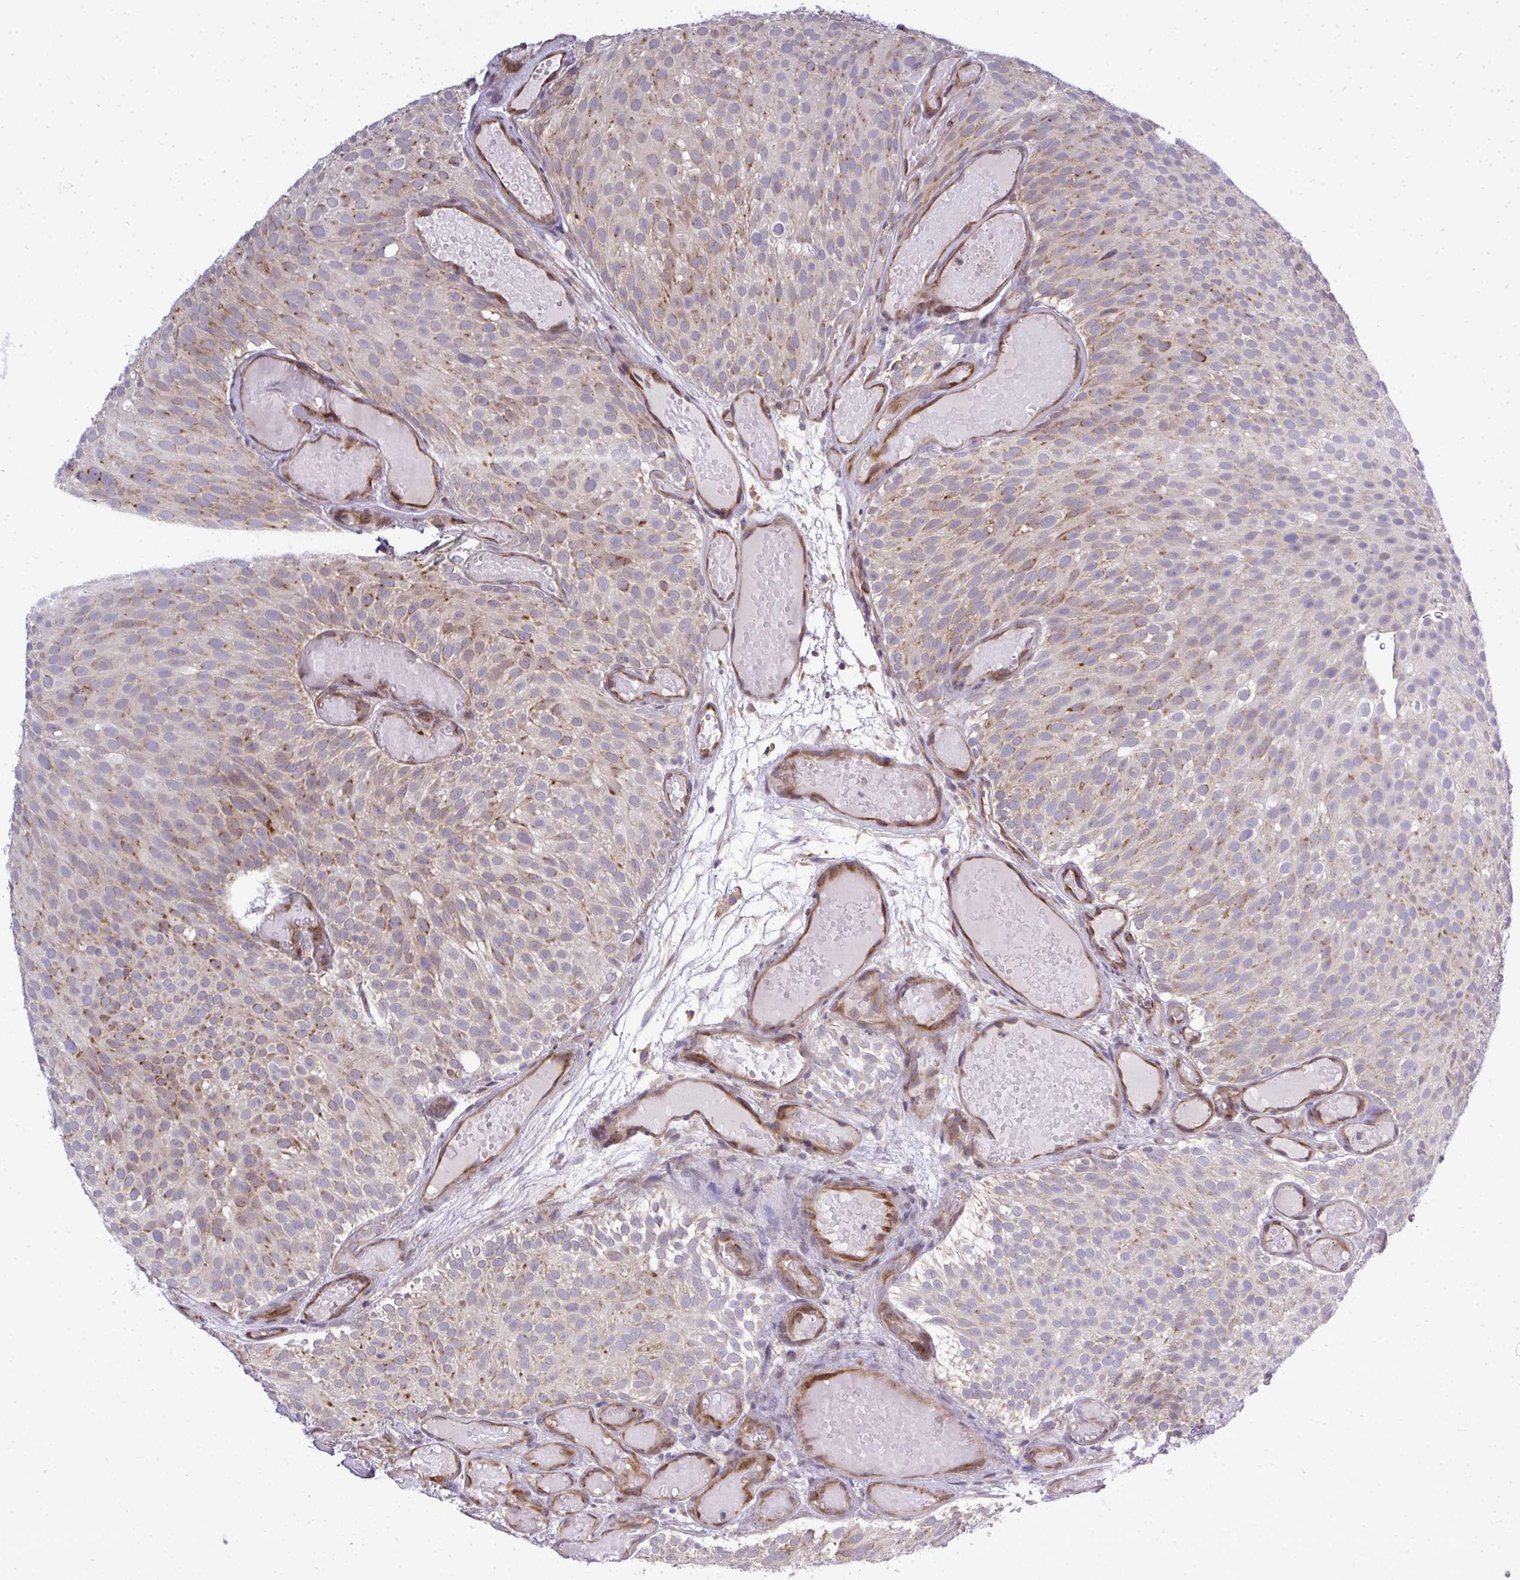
{"staining": {"intensity": "moderate", "quantity": "25%-75%", "location": "cytoplasmic/membranous"}, "tissue": "urothelial cancer", "cell_type": "Tumor cells", "image_type": "cancer", "snomed": [{"axis": "morphology", "description": "Urothelial carcinoma, Low grade"}, {"axis": "topography", "description": "Urinary bladder"}], "caption": "Human urothelial carcinoma (low-grade) stained for a protein (brown) demonstrates moderate cytoplasmic/membranous positive expression in about 25%-75% of tumor cells.", "gene": "FUT10", "patient": {"sex": "male", "age": 78}}